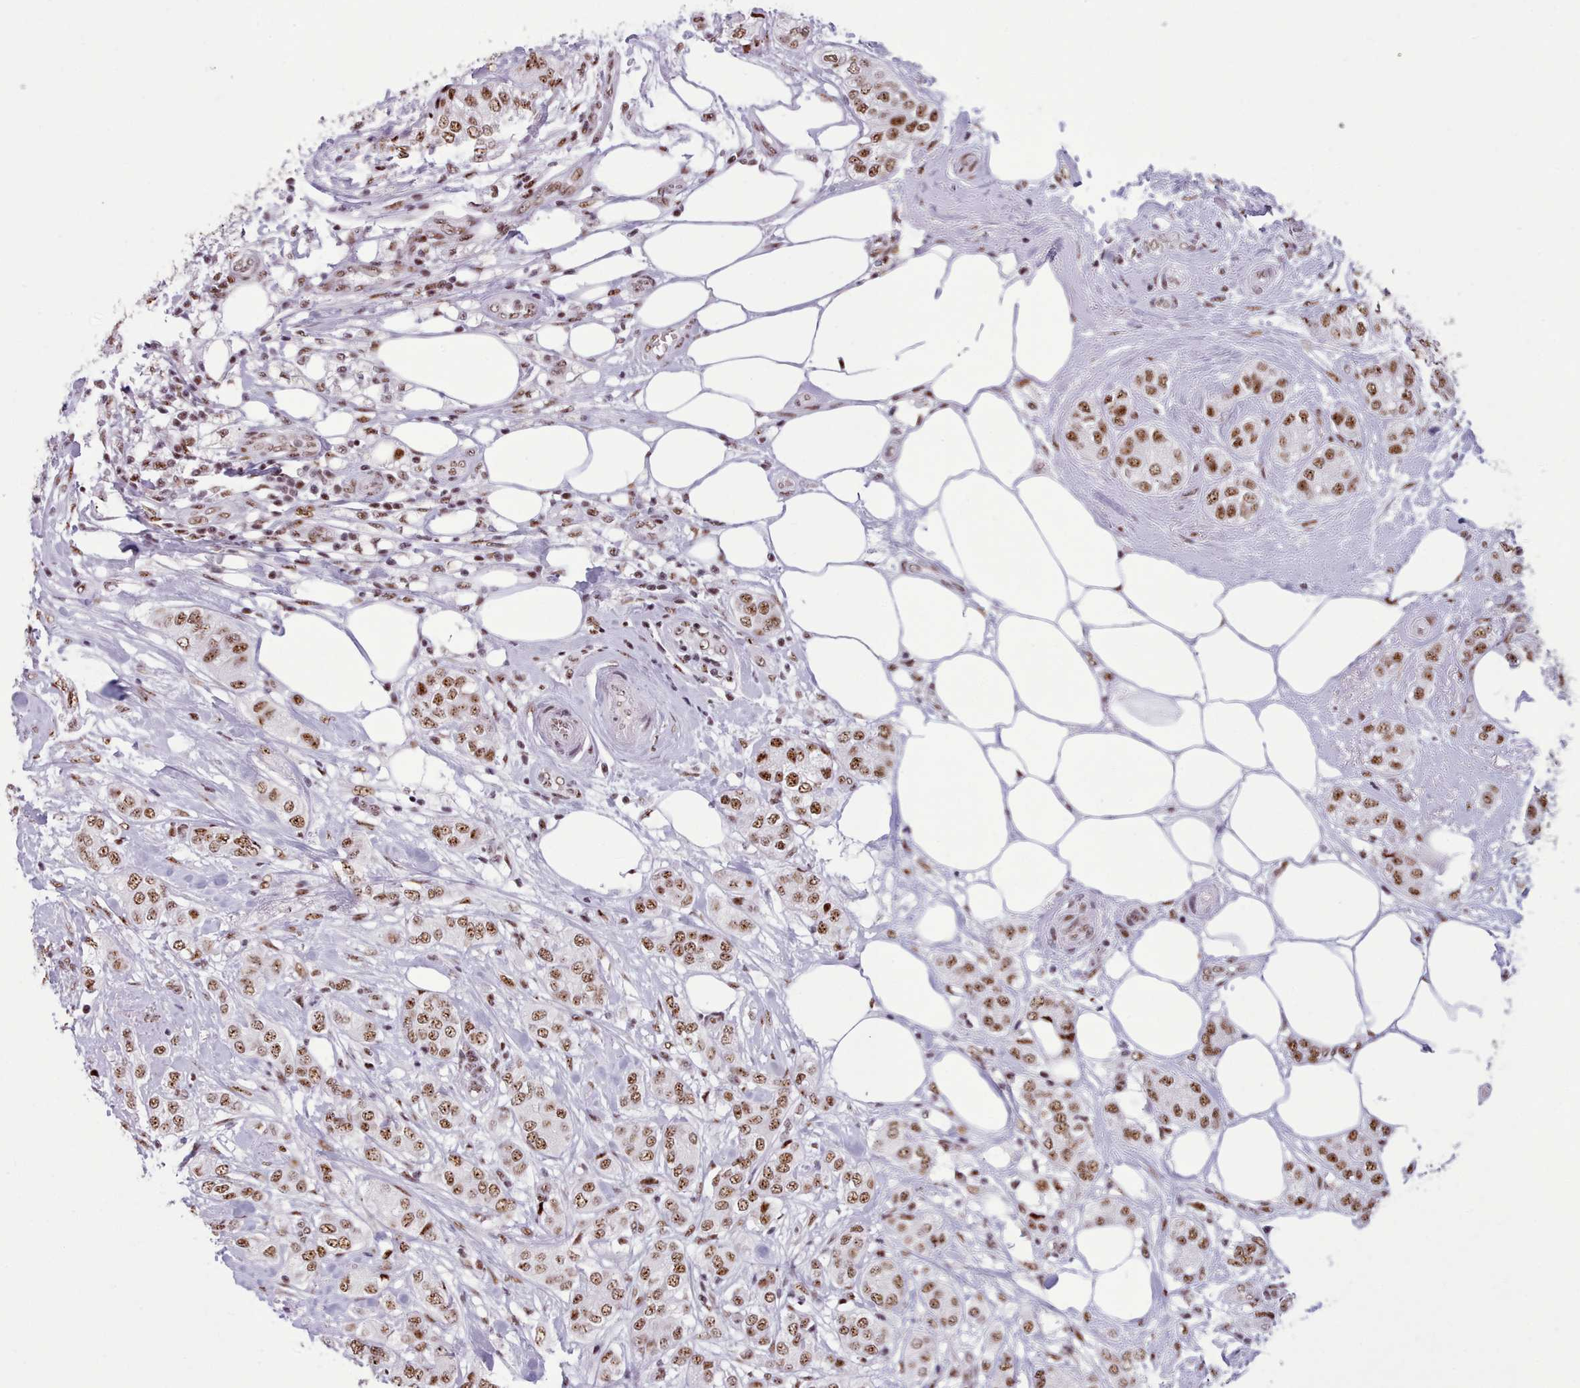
{"staining": {"intensity": "moderate", "quantity": ">75%", "location": "nuclear"}, "tissue": "breast cancer", "cell_type": "Tumor cells", "image_type": "cancer", "snomed": [{"axis": "morphology", "description": "Duct carcinoma"}, {"axis": "topography", "description": "Breast"}], "caption": "Immunohistochemistry (IHC) micrograph of neoplastic tissue: breast intraductal carcinoma stained using IHC exhibits medium levels of moderate protein expression localized specifically in the nuclear of tumor cells, appearing as a nuclear brown color.", "gene": "TMEM35B", "patient": {"sex": "female", "age": 73}}